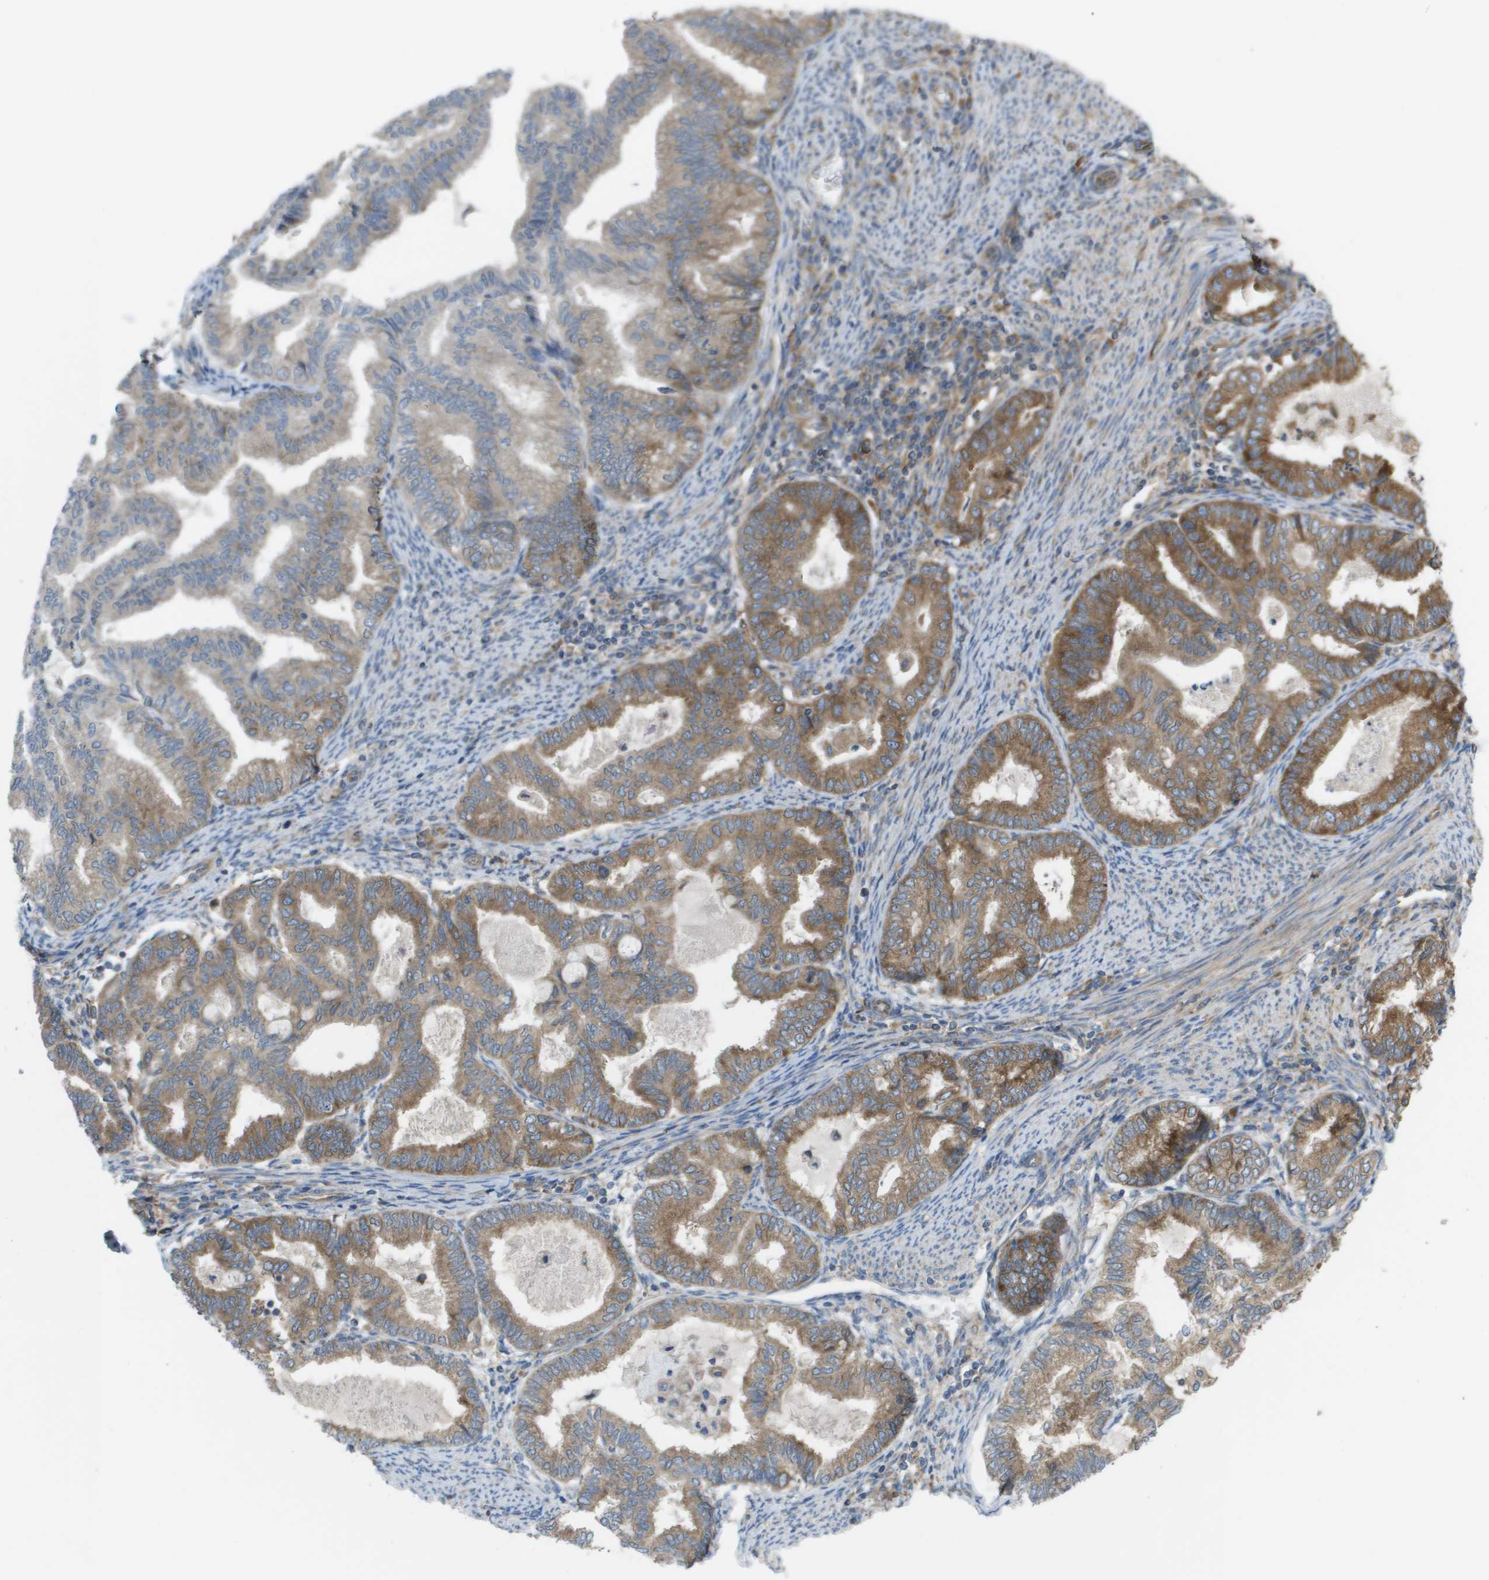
{"staining": {"intensity": "moderate", "quantity": ">75%", "location": "cytoplasmic/membranous"}, "tissue": "endometrial cancer", "cell_type": "Tumor cells", "image_type": "cancer", "snomed": [{"axis": "morphology", "description": "Adenocarcinoma, NOS"}, {"axis": "topography", "description": "Endometrium"}], "caption": "Tumor cells demonstrate moderate cytoplasmic/membranous expression in approximately >75% of cells in endometrial cancer. The staining was performed using DAB, with brown indicating positive protein expression. Nuclei are stained blue with hematoxylin.", "gene": "EIF4G2", "patient": {"sex": "female", "age": 79}}